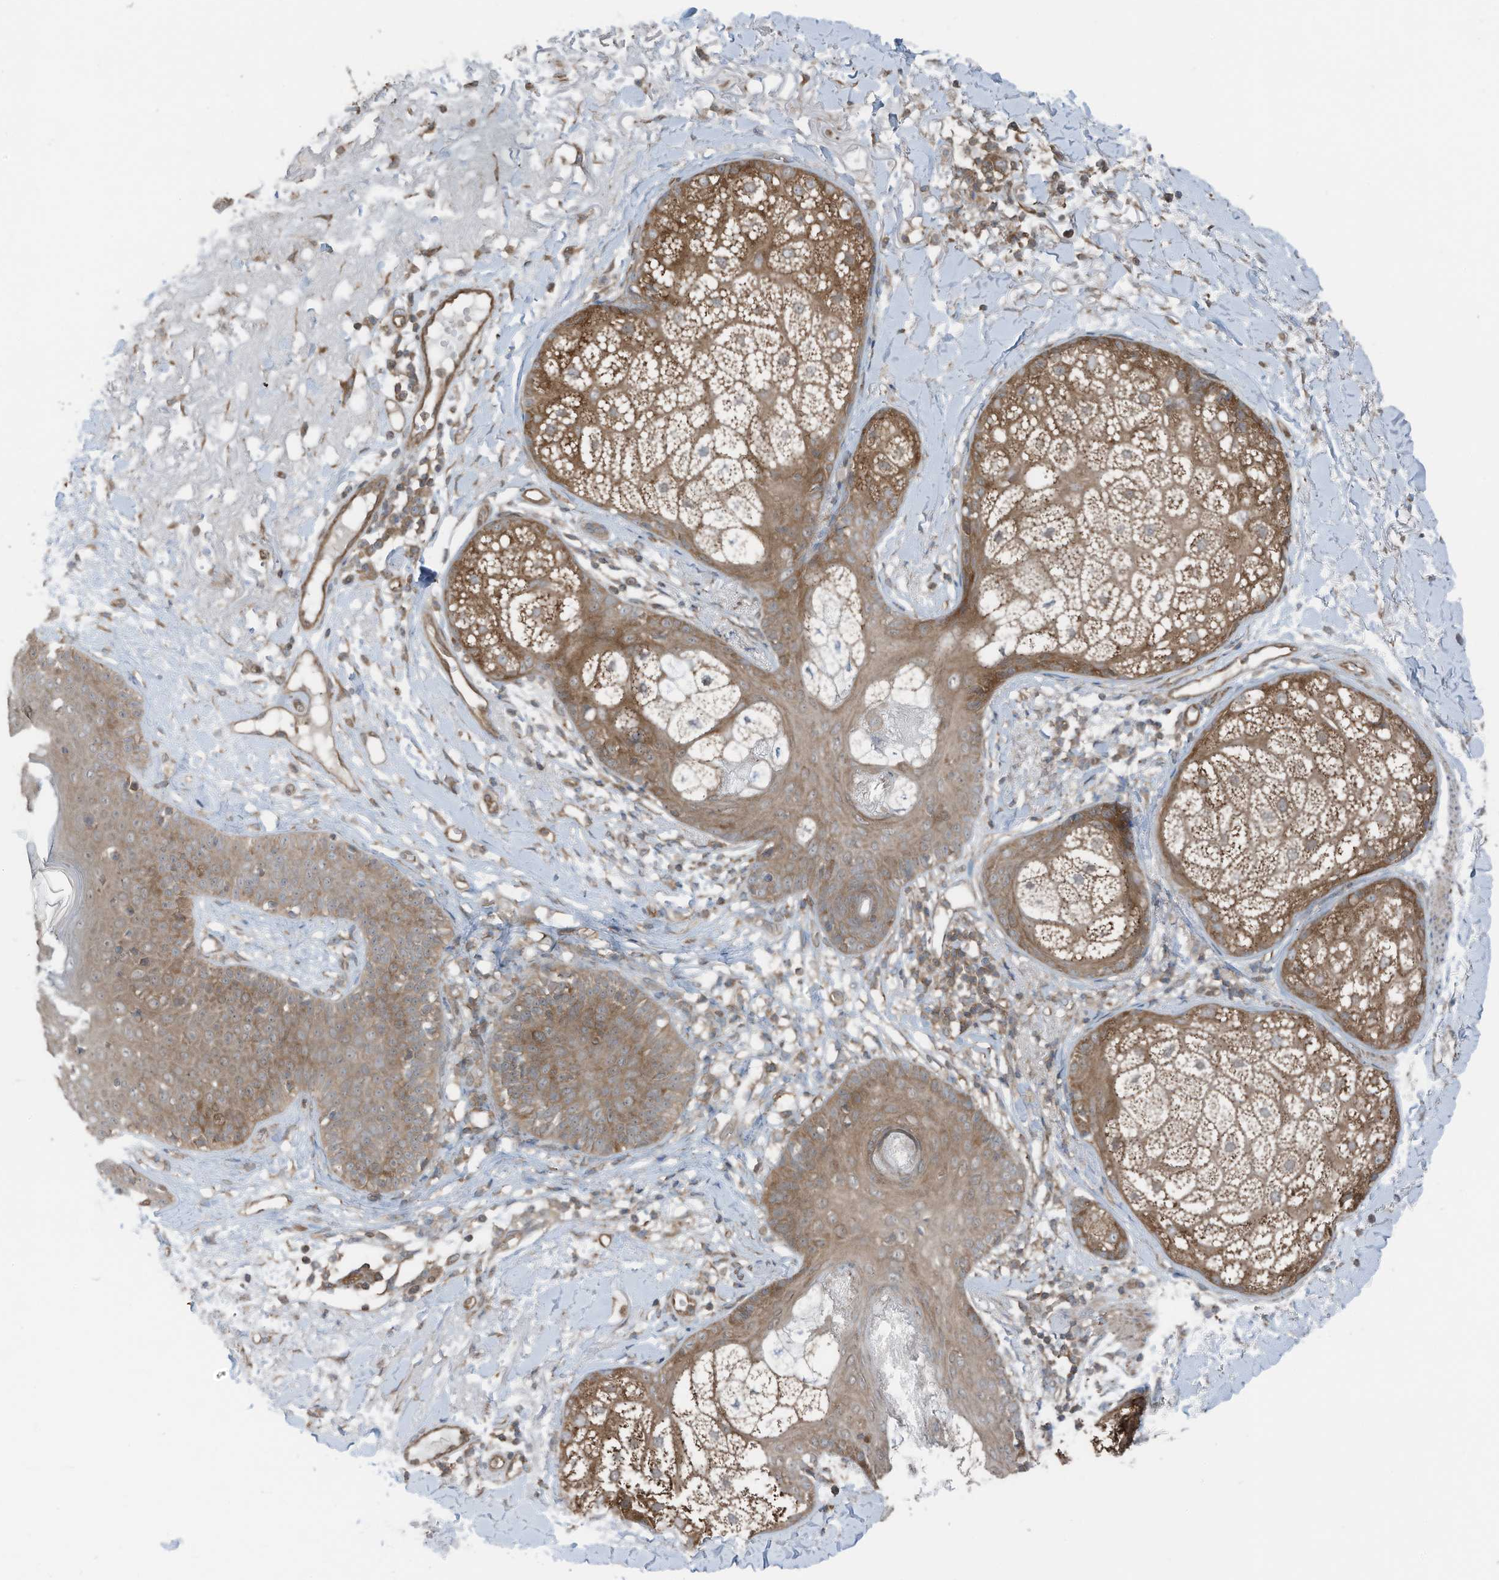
{"staining": {"intensity": "moderate", "quantity": ">75%", "location": "cytoplasmic/membranous"}, "tissue": "skin cancer", "cell_type": "Tumor cells", "image_type": "cancer", "snomed": [{"axis": "morphology", "description": "Basal cell carcinoma"}, {"axis": "topography", "description": "Skin"}], "caption": "Tumor cells reveal medium levels of moderate cytoplasmic/membranous positivity in about >75% of cells in human basal cell carcinoma (skin).", "gene": "TXNDC9", "patient": {"sex": "male", "age": 85}}